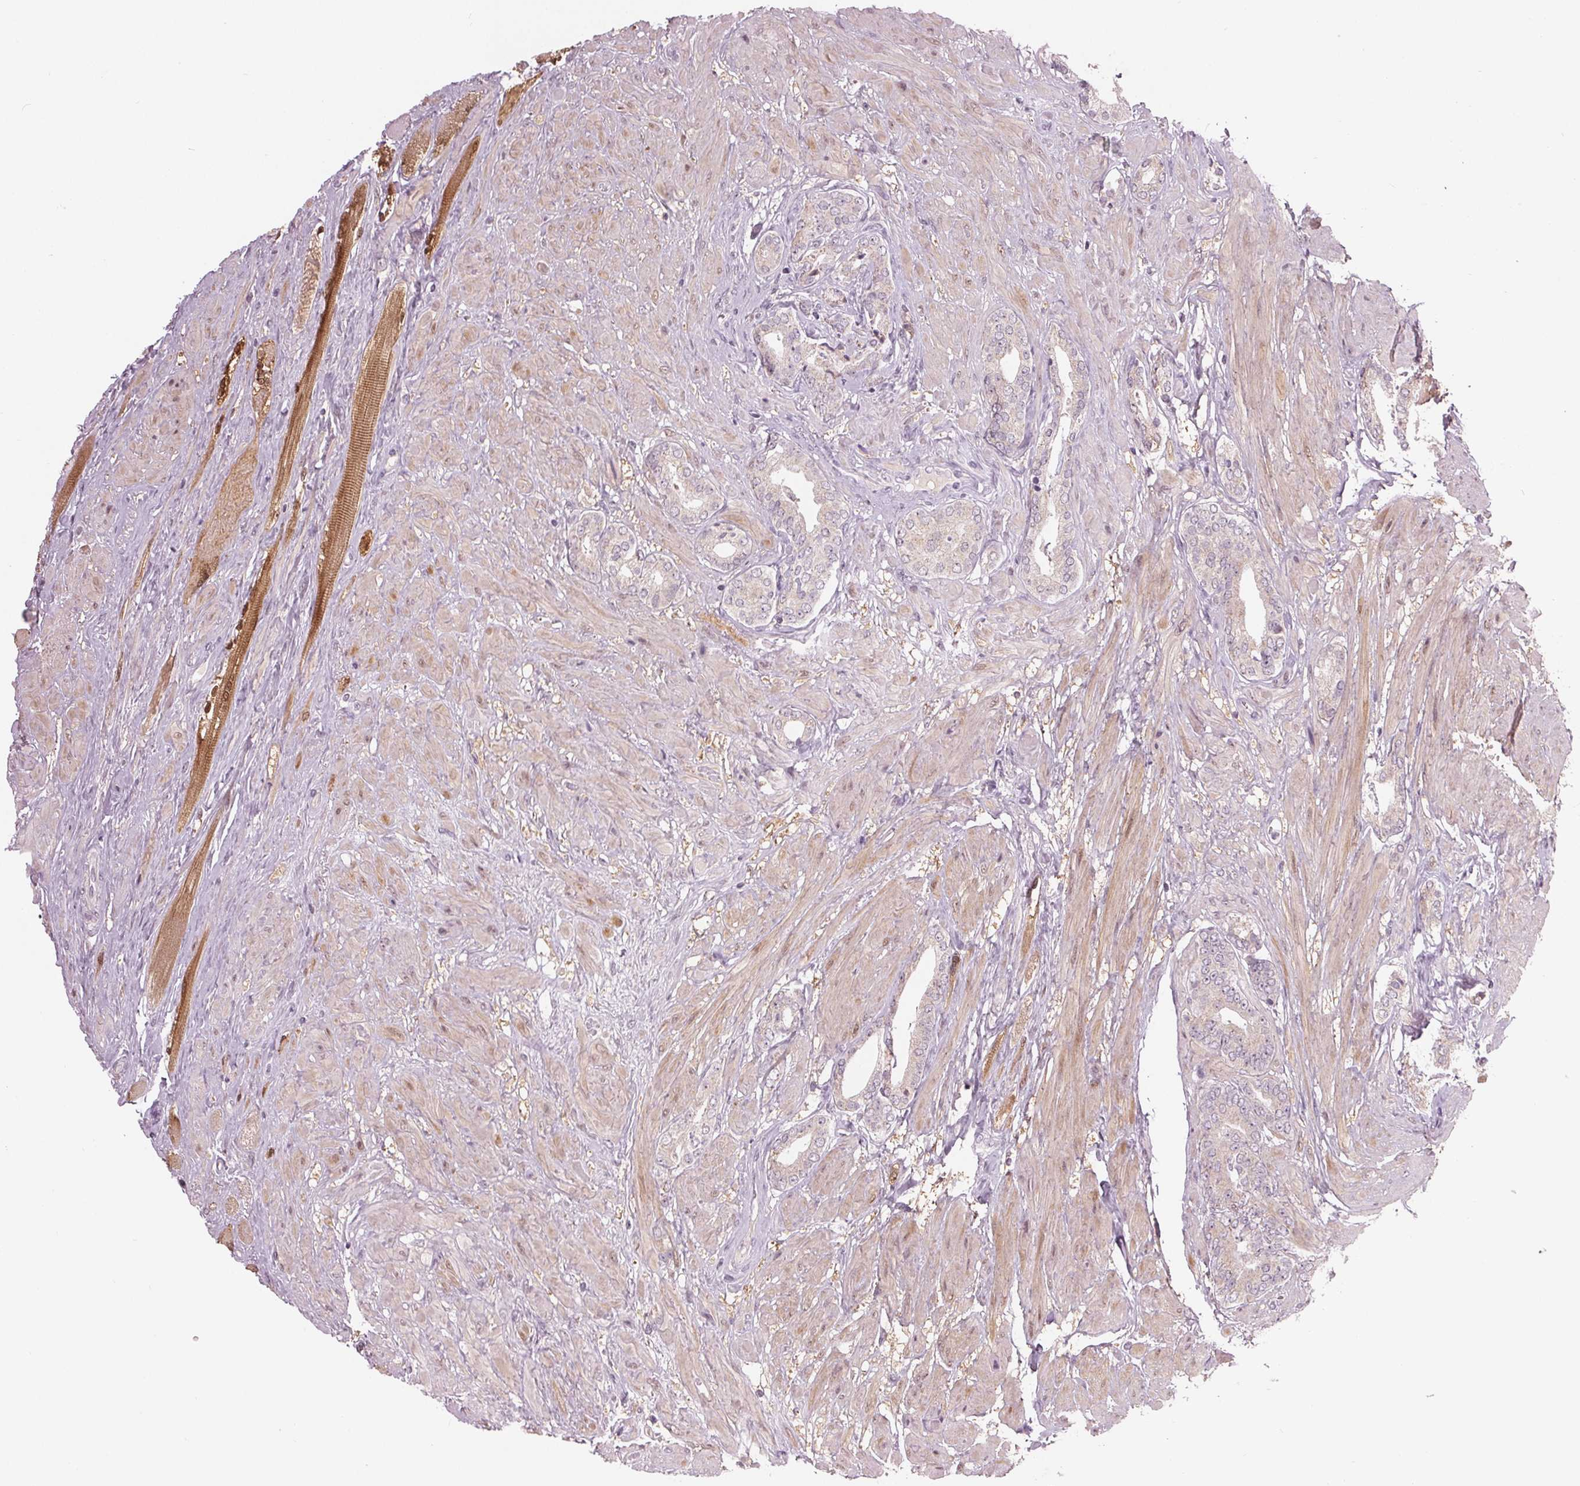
{"staining": {"intensity": "negative", "quantity": "none", "location": "none"}, "tissue": "prostate cancer", "cell_type": "Tumor cells", "image_type": "cancer", "snomed": [{"axis": "morphology", "description": "Adenocarcinoma, High grade"}, {"axis": "topography", "description": "Prostate"}], "caption": "Immunohistochemistry photomicrograph of prostate cancer (adenocarcinoma (high-grade)) stained for a protein (brown), which reveals no expression in tumor cells. (DAB (3,3'-diaminobenzidine) immunohistochemistry, high magnification).", "gene": "ZNF605", "patient": {"sex": "male", "age": 56}}